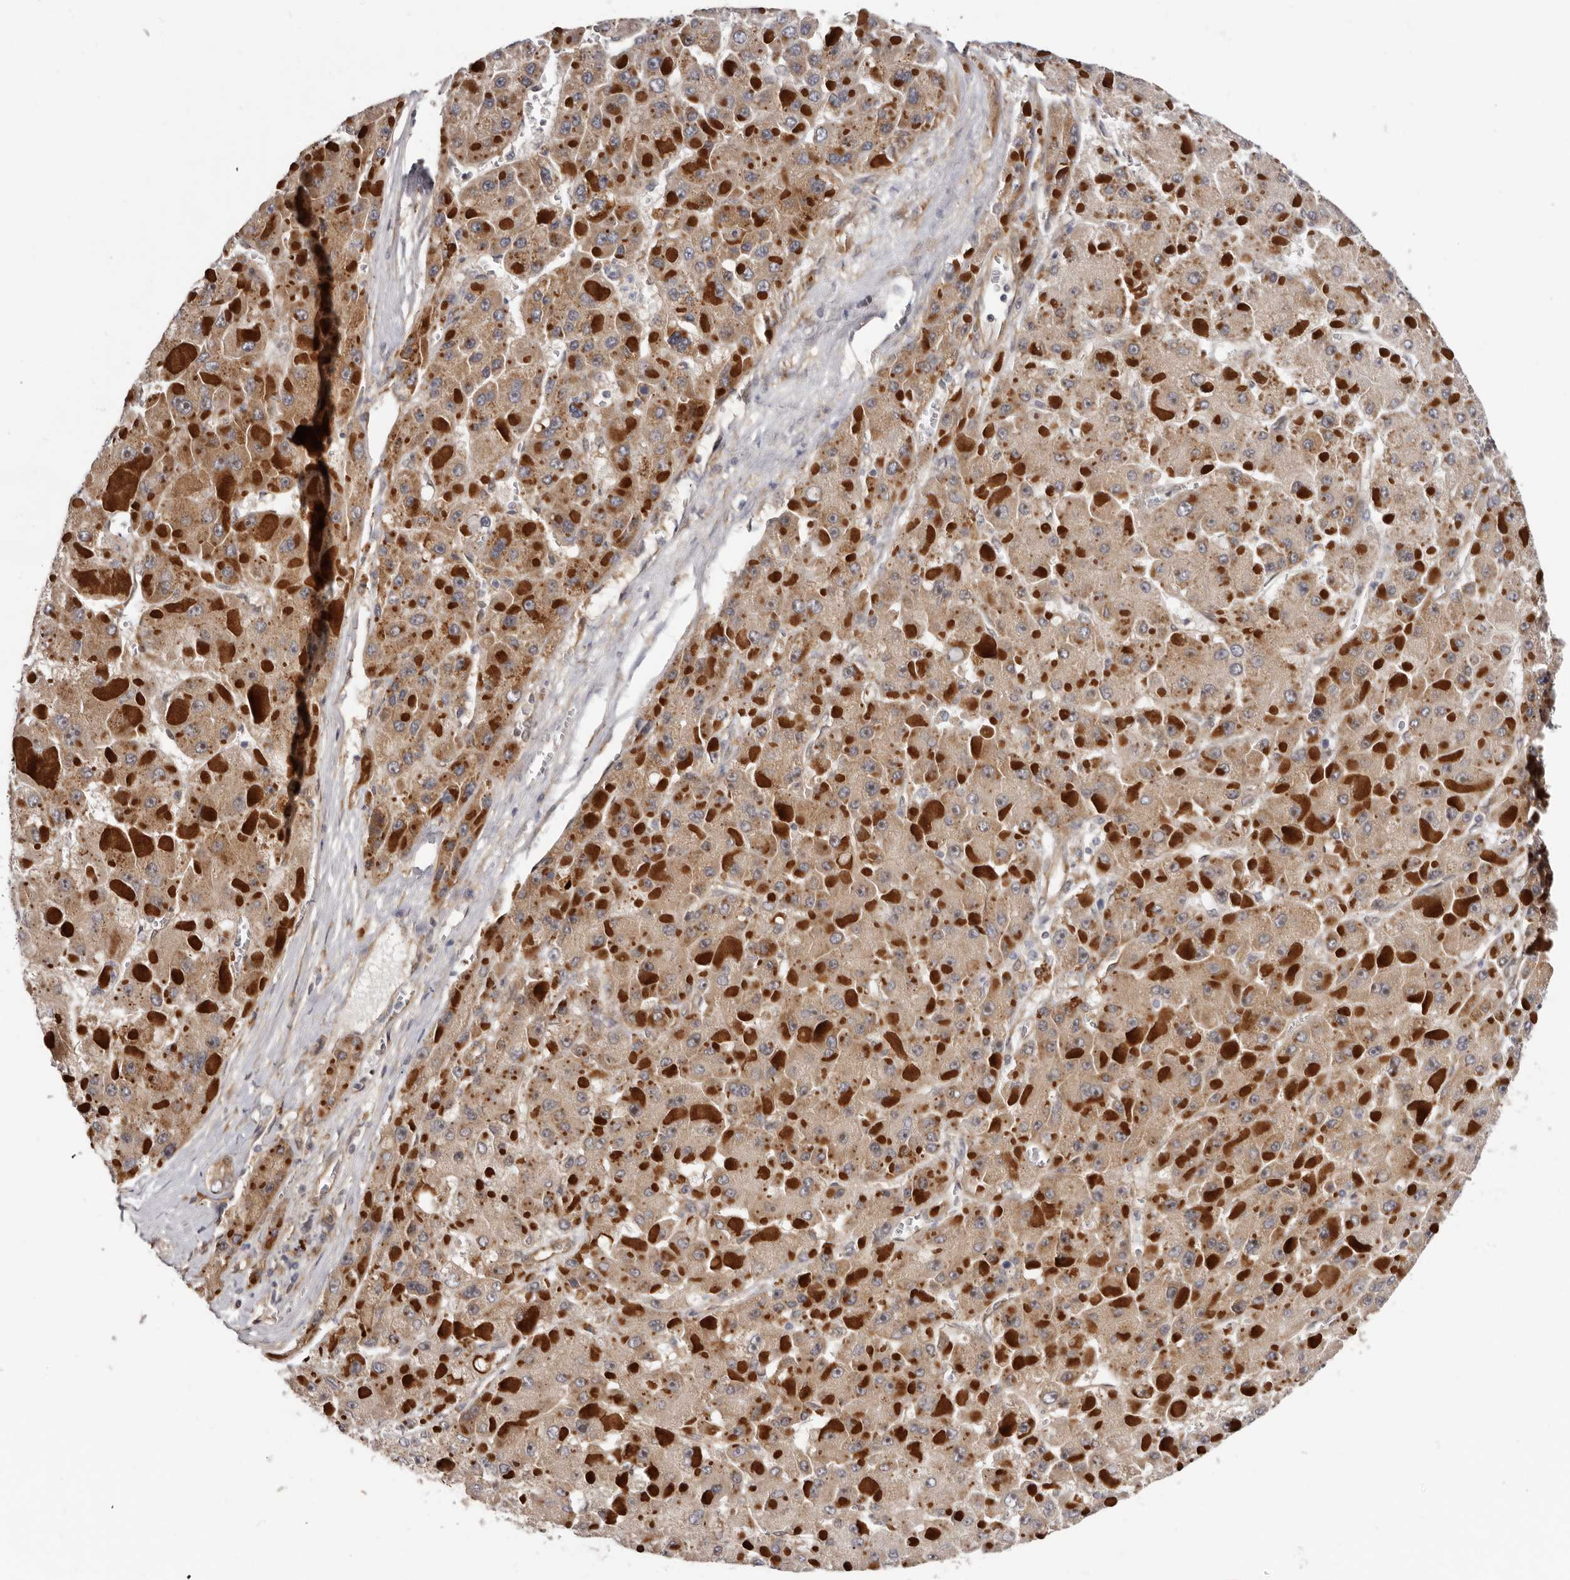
{"staining": {"intensity": "moderate", "quantity": ">75%", "location": "cytoplasmic/membranous"}, "tissue": "liver cancer", "cell_type": "Tumor cells", "image_type": "cancer", "snomed": [{"axis": "morphology", "description": "Carcinoma, Hepatocellular, NOS"}, {"axis": "topography", "description": "Liver"}], "caption": "DAB (3,3'-diaminobenzidine) immunohistochemical staining of human liver cancer (hepatocellular carcinoma) reveals moderate cytoplasmic/membranous protein expression in approximately >75% of tumor cells.", "gene": "SBDS", "patient": {"sex": "female", "age": 73}}